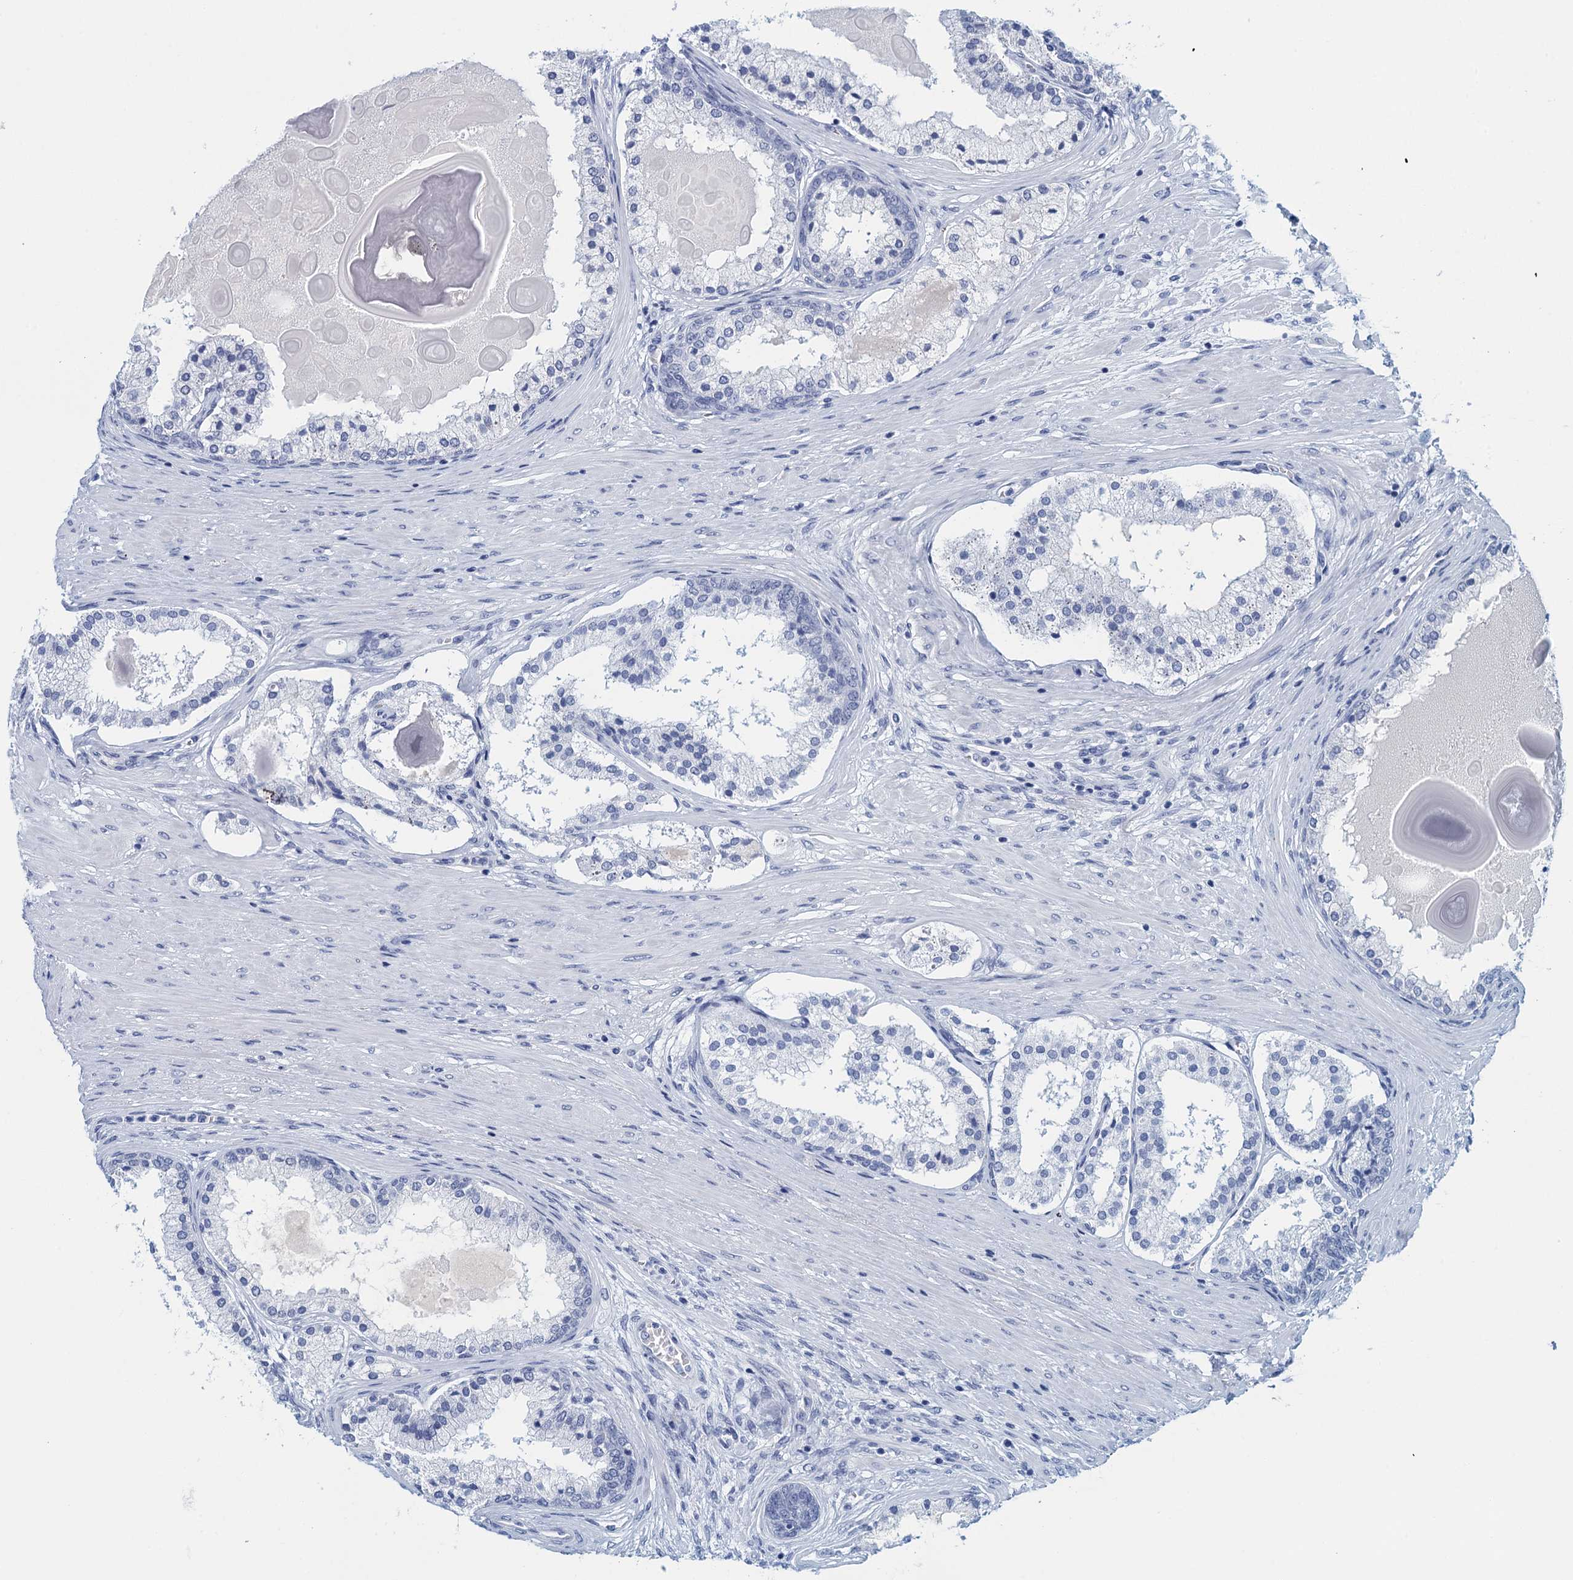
{"staining": {"intensity": "negative", "quantity": "none", "location": "none"}, "tissue": "prostate cancer", "cell_type": "Tumor cells", "image_type": "cancer", "snomed": [{"axis": "morphology", "description": "Adenocarcinoma, Low grade"}, {"axis": "topography", "description": "Prostate"}], "caption": "The image reveals no significant positivity in tumor cells of low-grade adenocarcinoma (prostate).", "gene": "CYP51A1", "patient": {"sex": "male", "age": 59}}